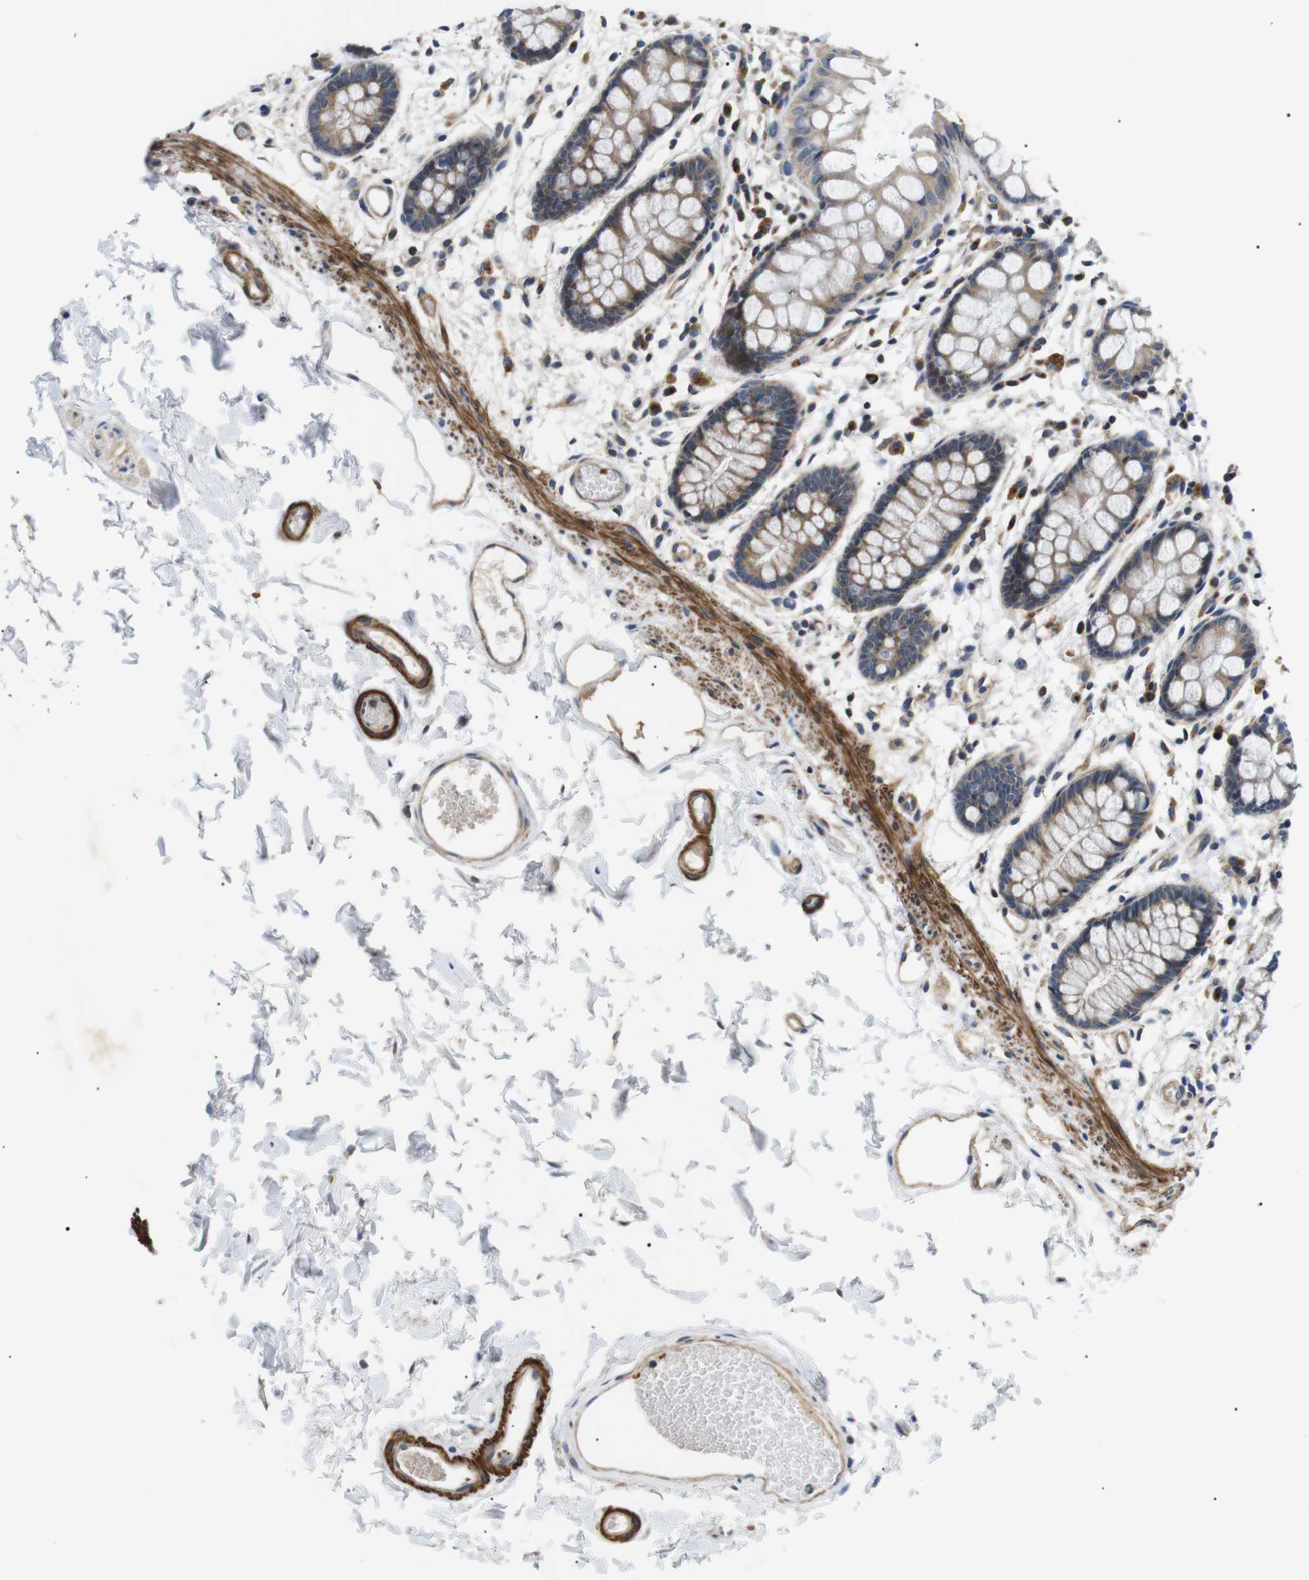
{"staining": {"intensity": "moderate", "quantity": ">75%", "location": "cytoplasmic/membranous"}, "tissue": "rectum", "cell_type": "Glandular cells", "image_type": "normal", "snomed": [{"axis": "morphology", "description": "Normal tissue, NOS"}, {"axis": "topography", "description": "Rectum"}], "caption": "About >75% of glandular cells in normal rectum show moderate cytoplasmic/membranous protein positivity as visualized by brown immunohistochemical staining.", "gene": "DIPK1A", "patient": {"sex": "female", "age": 66}}